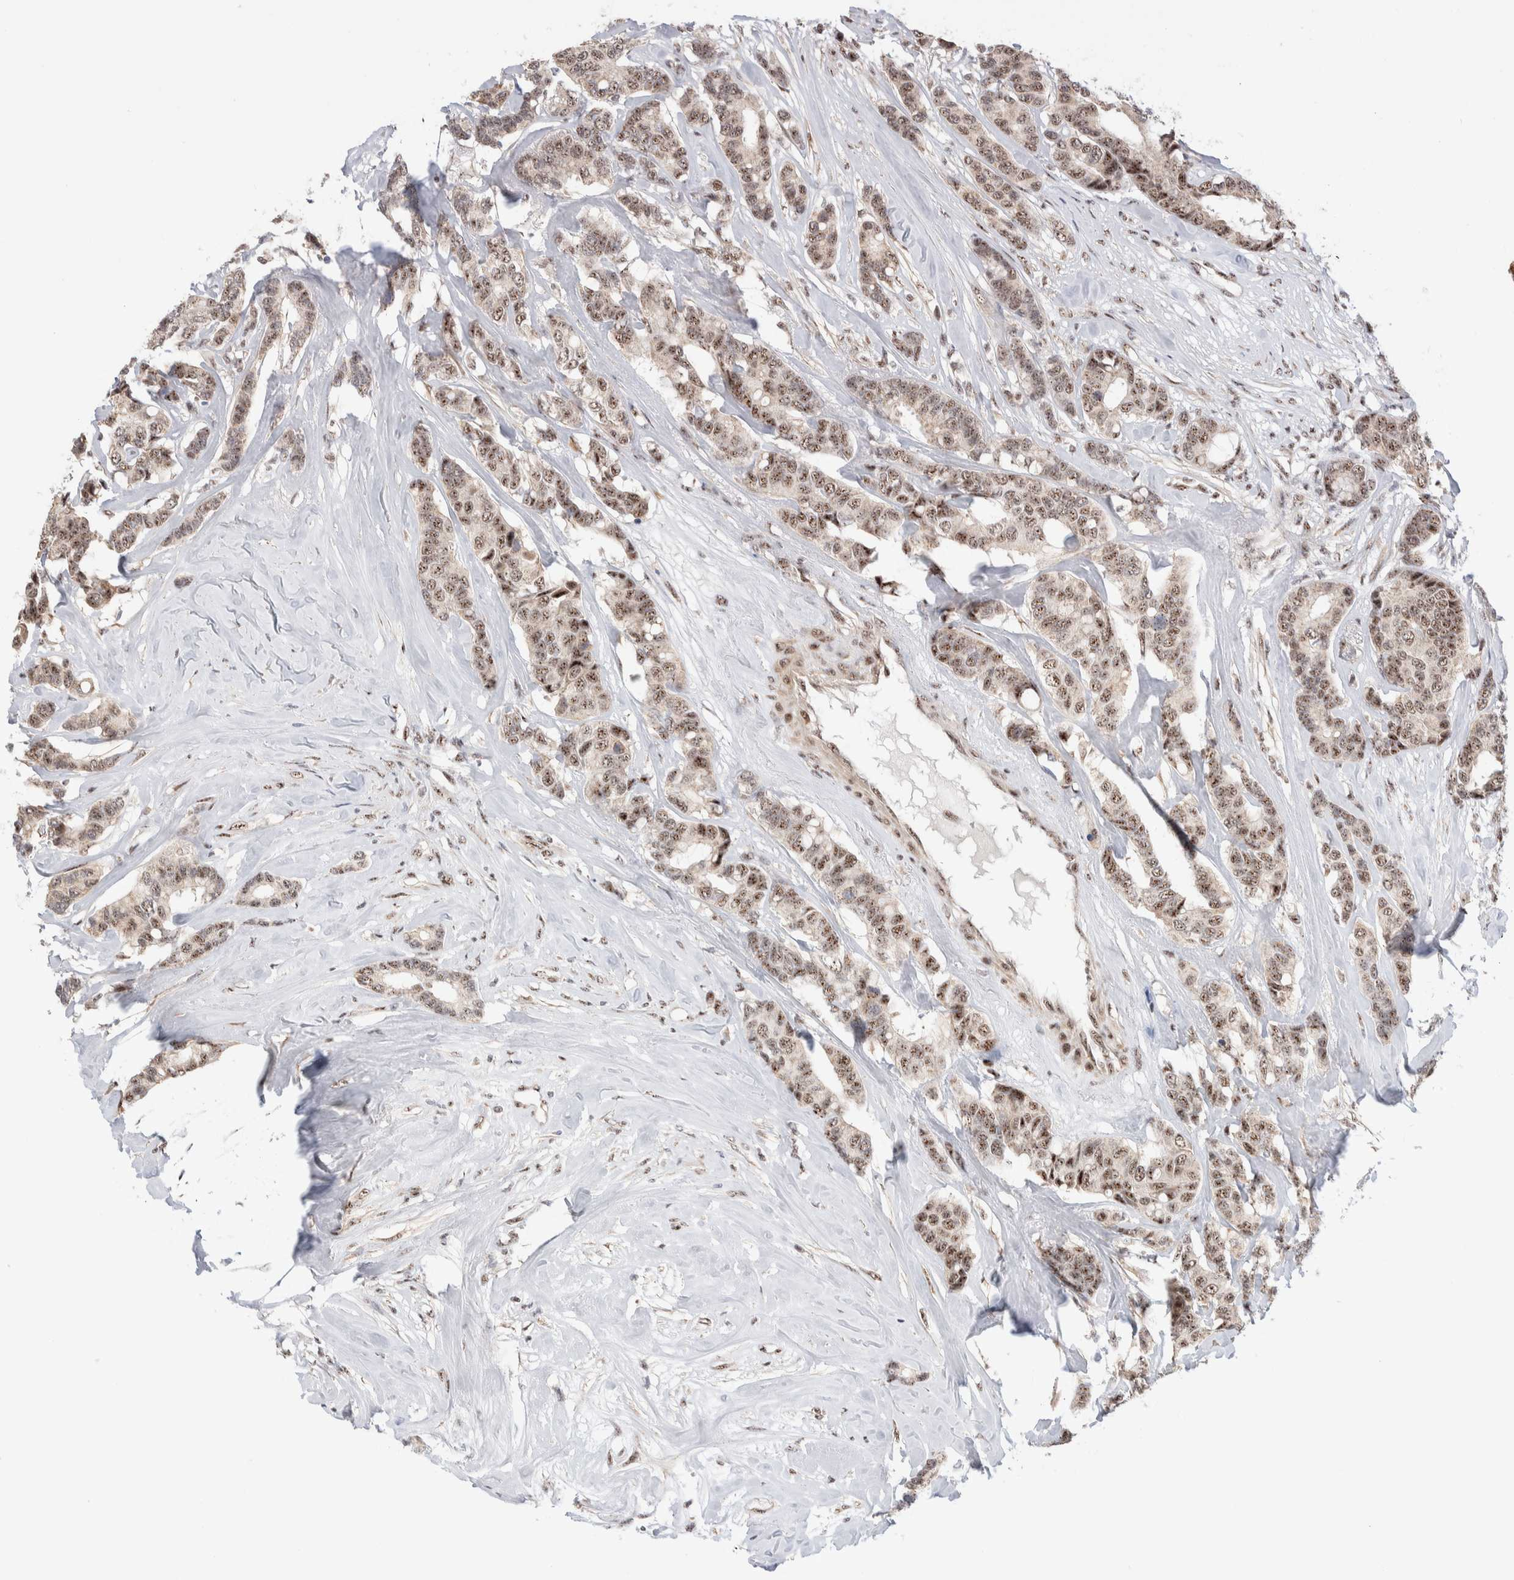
{"staining": {"intensity": "moderate", "quantity": ">75%", "location": "nuclear"}, "tissue": "breast cancer", "cell_type": "Tumor cells", "image_type": "cancer", "snomed": [{"axis": "morphology", "description": "Duct carcinoma"}, {"axis": "topography", "description": "Breast"}], "caption": "Immunohistochemistry histopathology image of neoplastic tissue: breast intraductal carcinoma stained using immunohistochemistry shows medium levels of moderate protein expression localized specifically in the nuclear of tumor cells, appearing as a nuclear brown color.", "gene": "ZNF695", "patient": {"sex": "female", "age": 87}}